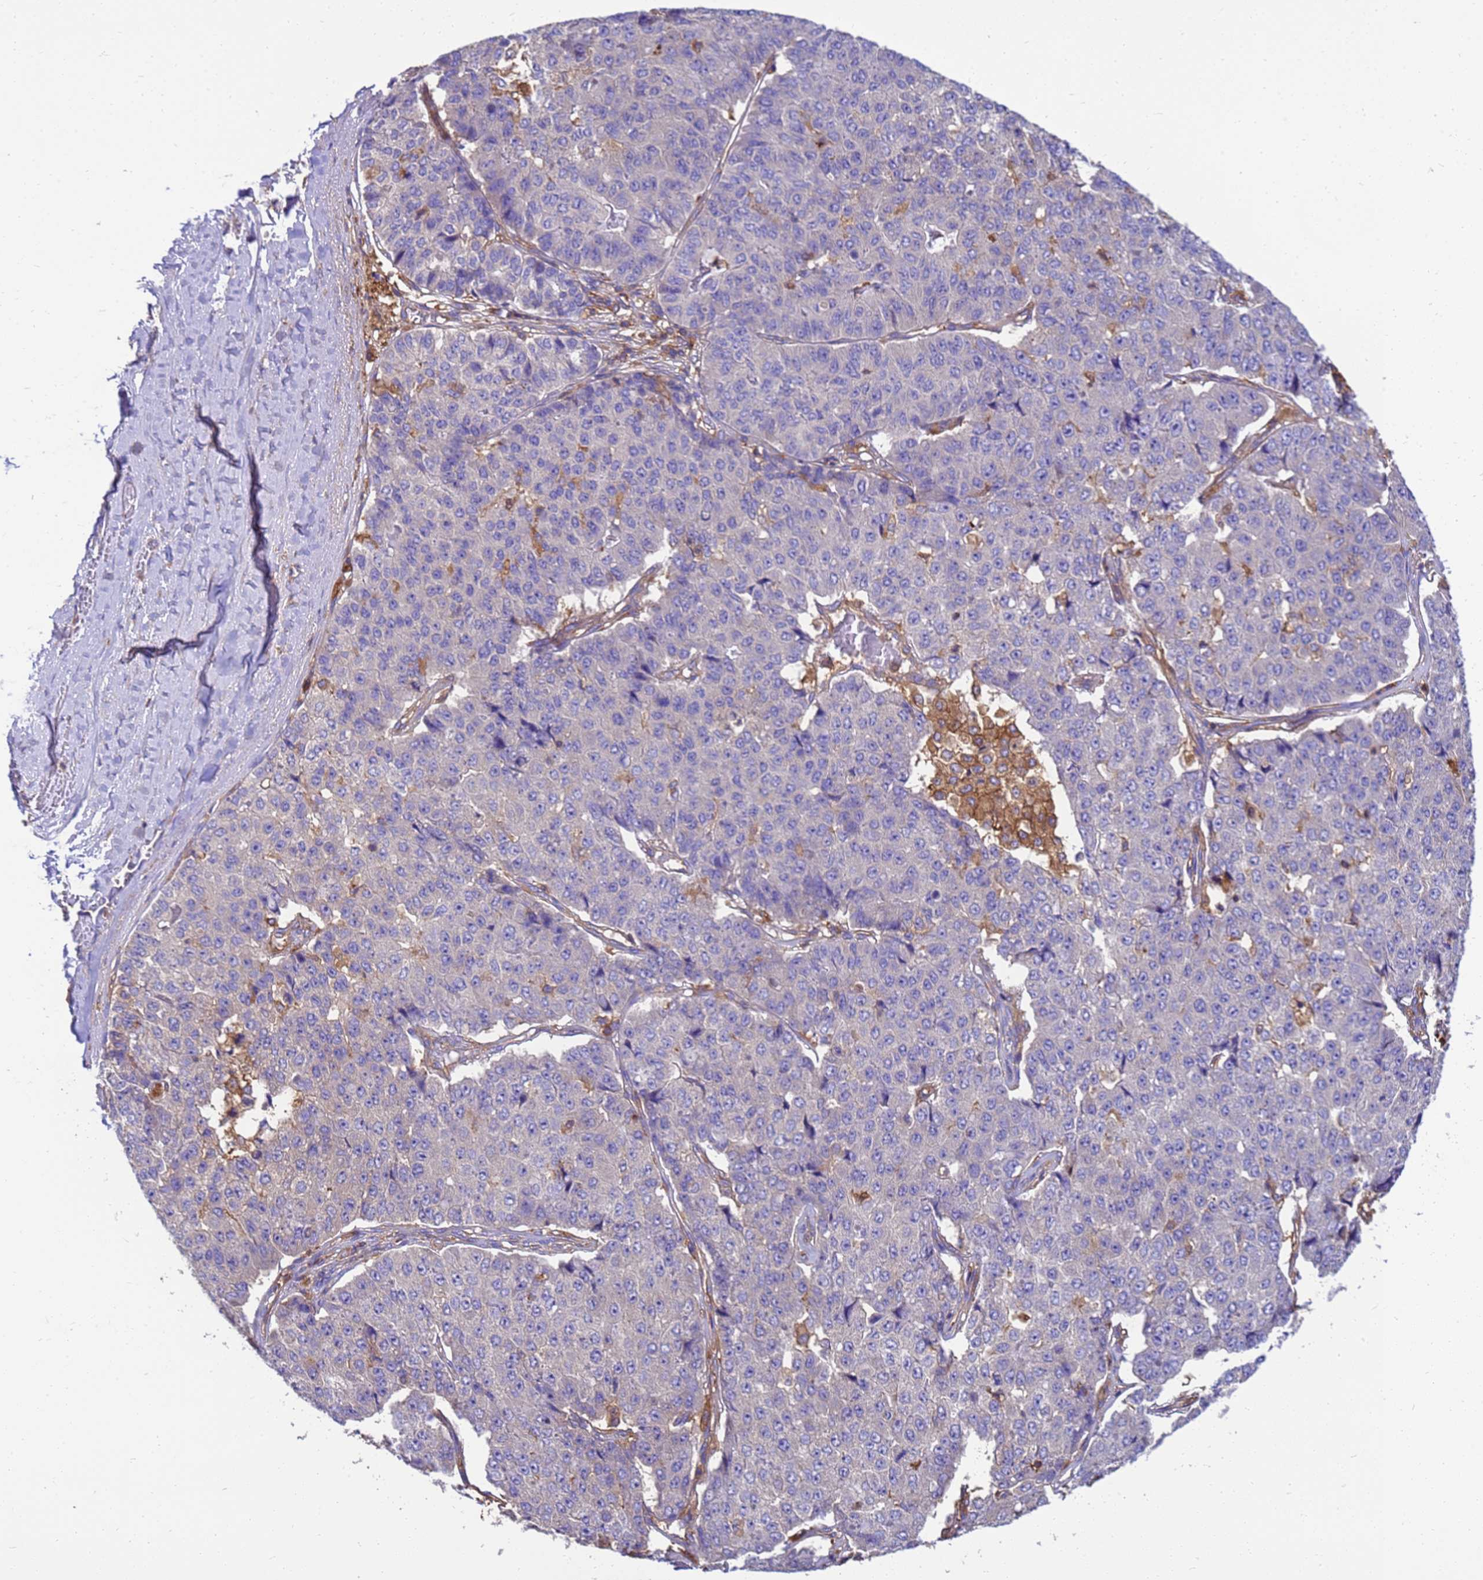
{"staining": {"intensity": "negative", "quantity": "none", "location": "none"}, "tissue": "pancreatic cancer", "cell_type": "Tumor cells", "image_type": "cancer", "snomed": [{"axis": "morphology", "description": "Adenocarcinoma, NOS"}, {"axis": "topography", "description": "Pancreas"}], "caption": "This micrograph is of adenocarcinoma (pancreatic) stained with immunohistochemistry (IHC) to label a protein in brown with the nuclei are counter-stained blue. There is no staining in tumor cells. (IHC, brightfield microscopy, high magnification).", "gene": "ZNF235", "patient": {"sex": "male", "age": 50}}